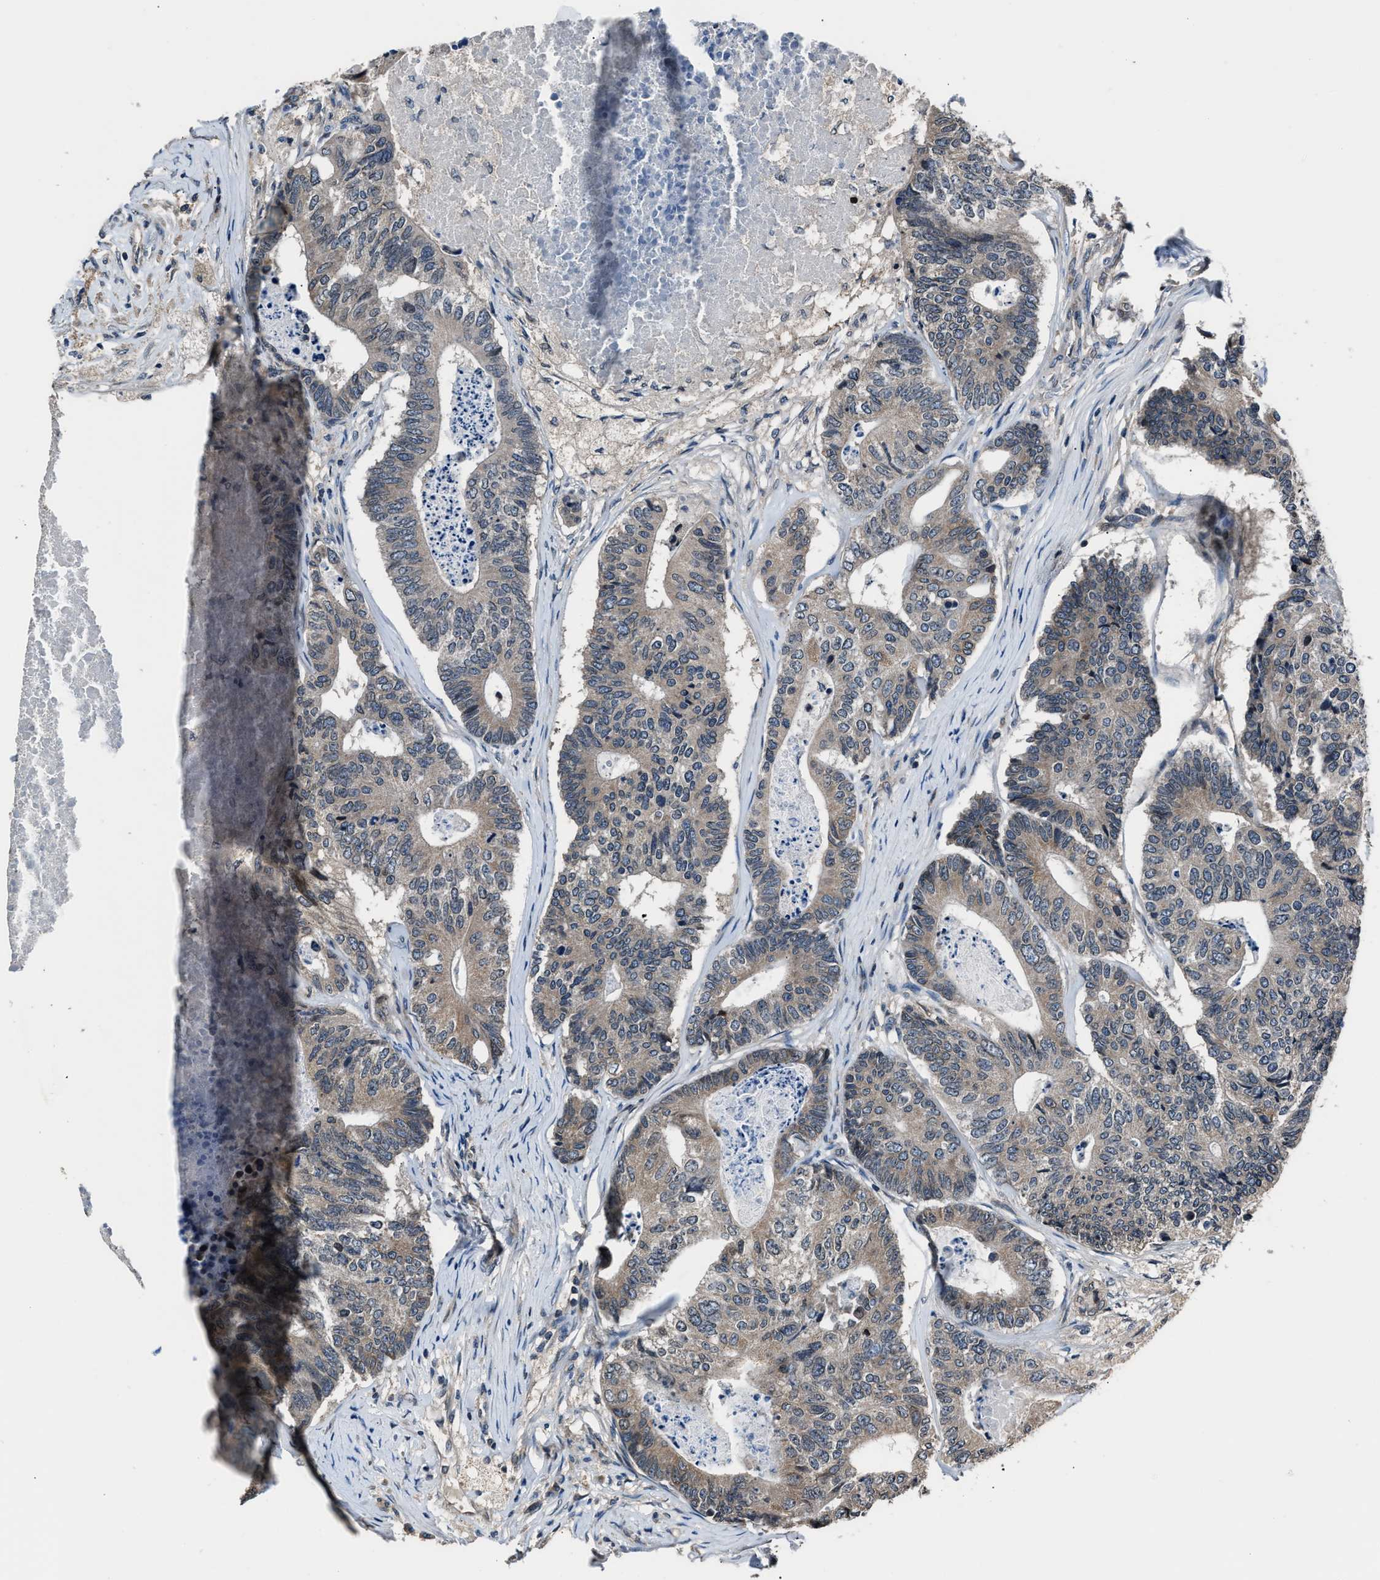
{"staining": {"intensity": "weak", "quantity": ">75%", "location": "cytoplasmic/membranous"}, "tissue": "colorectal cancer", "cell_type": "Tumor cells", "image_type": "cancer", "snomed": [{"axis": "morphology", "description": "Adenocarcinoma, NOS"}, {"axis": "topography", "description": "Colon"}], "caption": "There is low levels of weak cytoplasmic/membranous staining in tumor cells of colorectal adenocarcinoma, as demonstrated by immunohistochemical staining (brown color).", "gene": "TNRC18", "patient": {"sex": "female", "age": 67}}